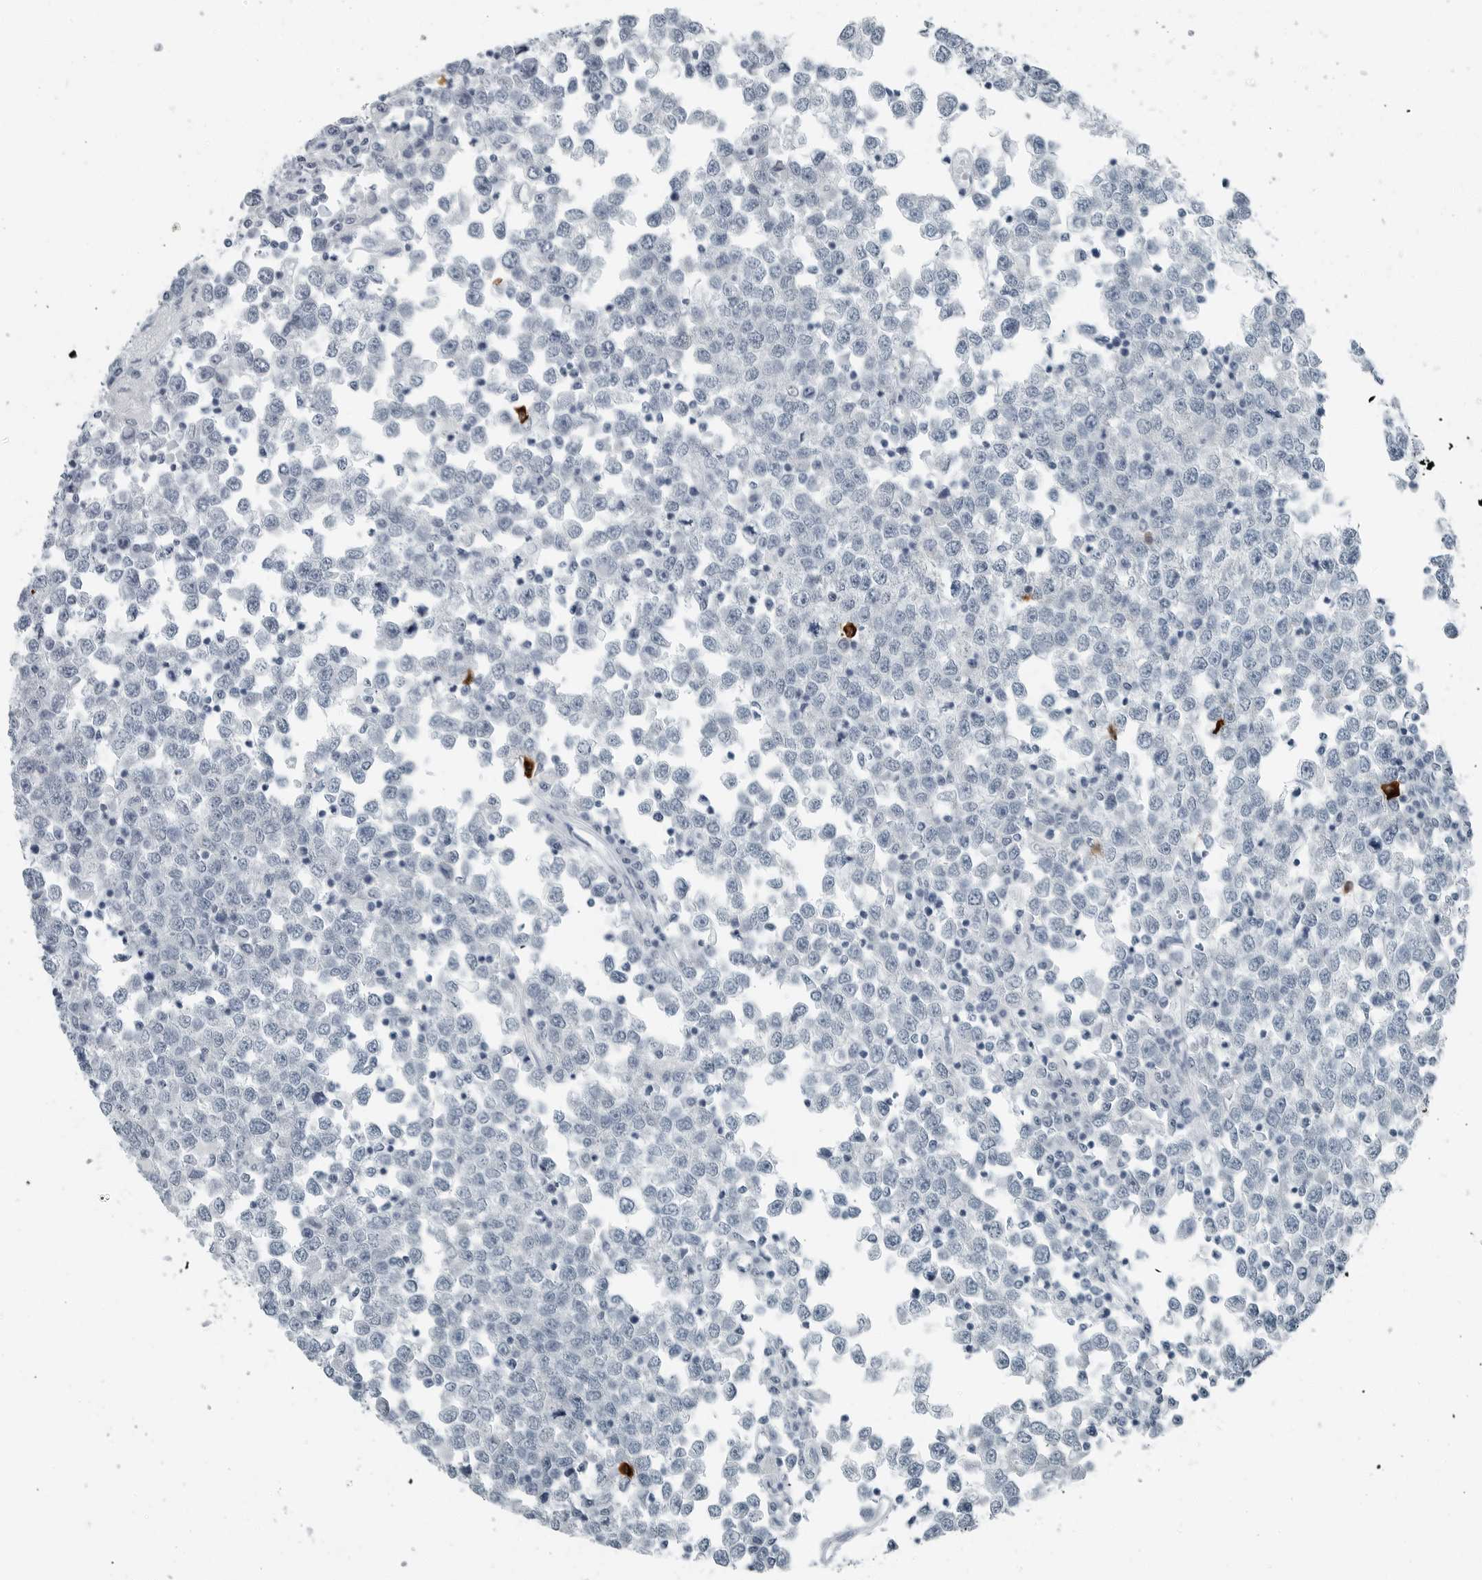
{"staining": {"intensity": "negative", "quantity": "none", "location": "none"}, "tissue": "testis cancer", "cell_type": "Tumor cells", "image_type": "cancer", "snomed": [{"axis": "morphology", "description": "Seminoma, NOS"}, {"axis": "topography", "description": "Testis"}], "caption": "Testis cancer (seminoma) was stained to show a protein in brown. There is no significant positivity in tumor cells.", "gene": "ZPBP2", "patient": {"sex": "male", "age": 65}}